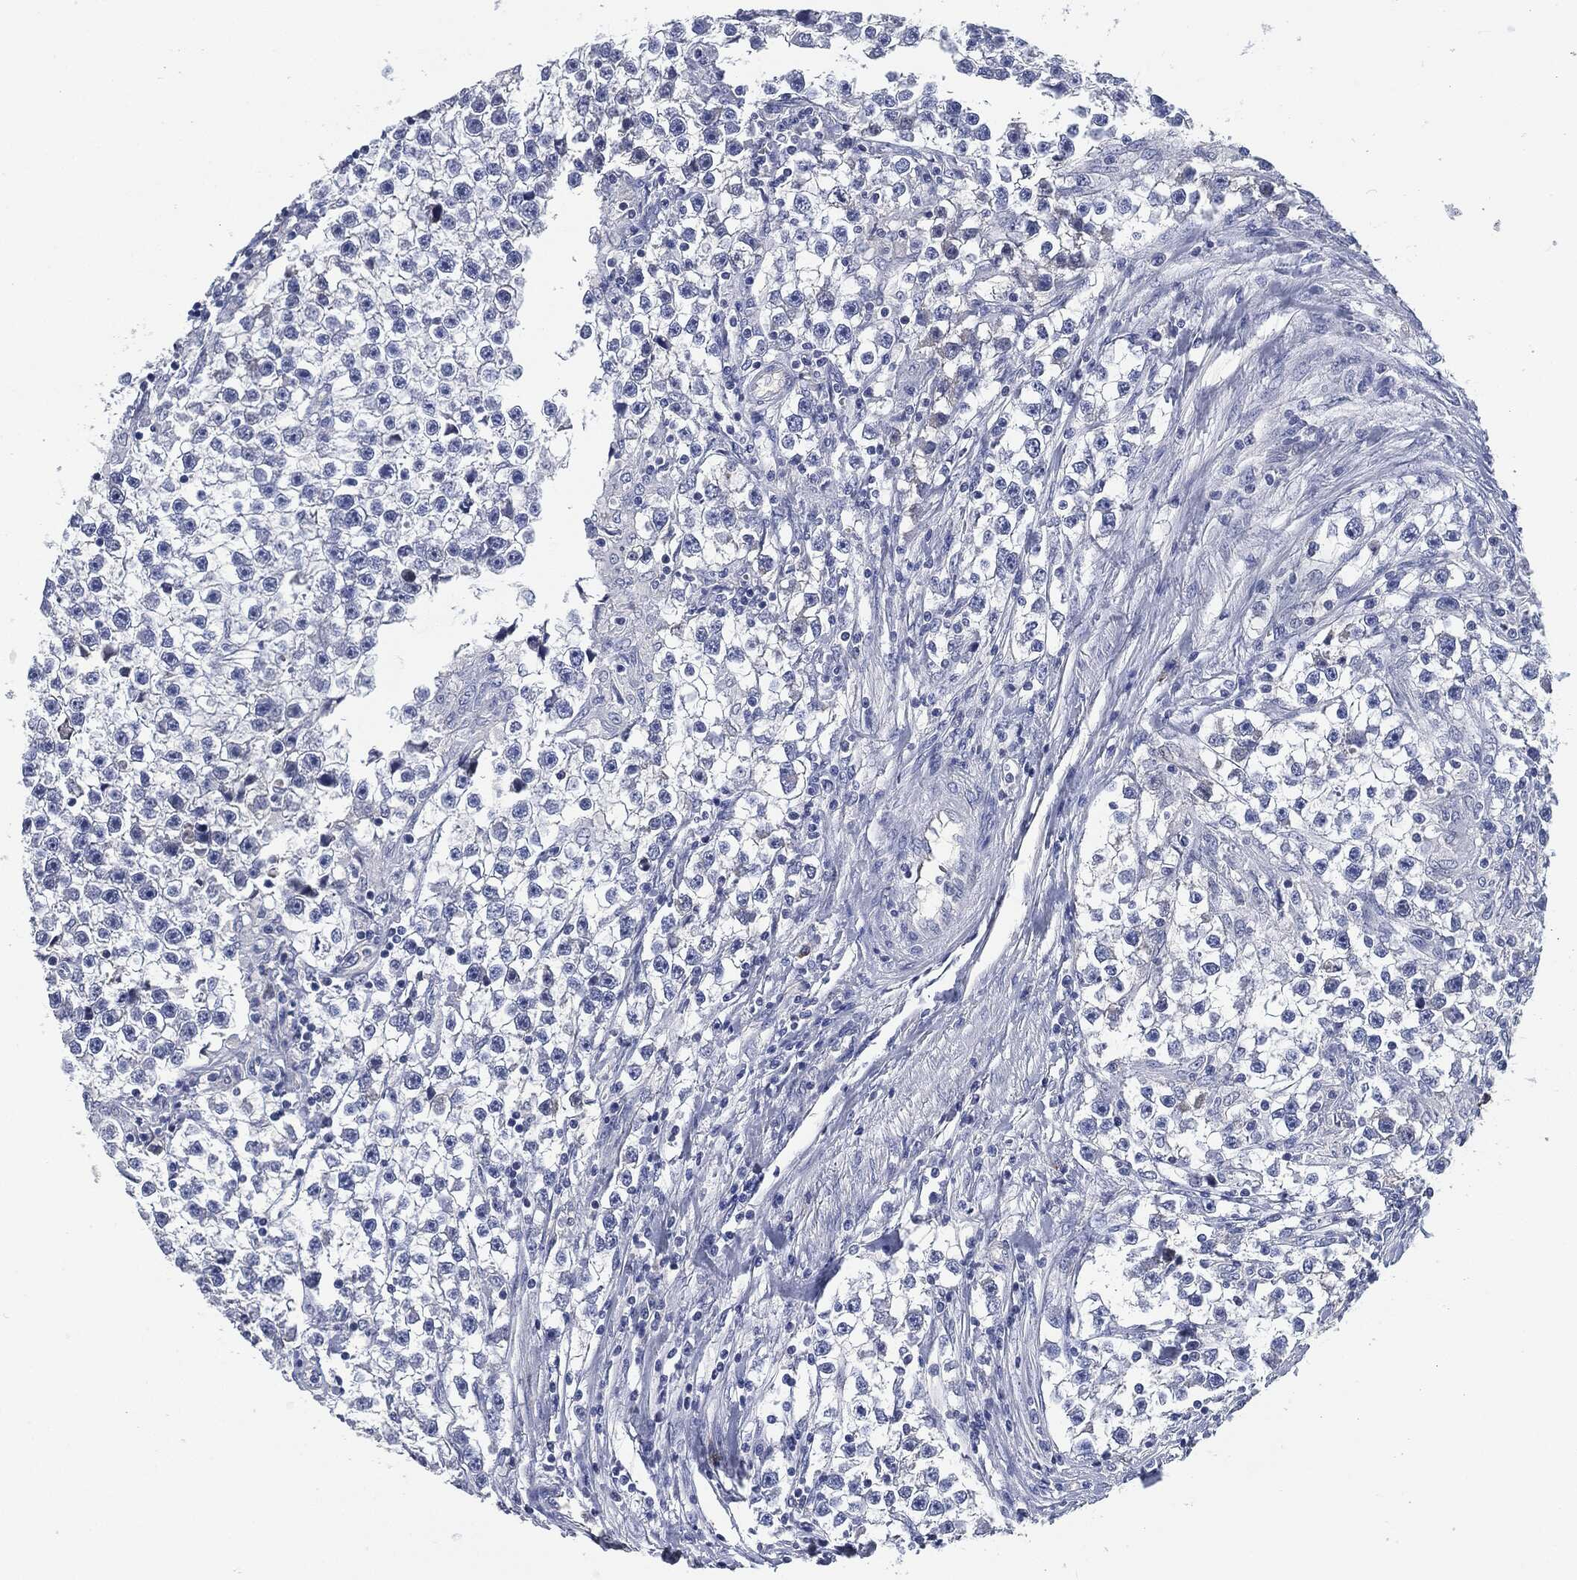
{"staining": {"intensity": "negative", "quantity": "none", "location": "none"}, "tissue": "testis cancer", "cell_type": "Tumor cells", "image_type": "cancer", "snomed": [{"axis": "morphology", "description": "Seminoma, NOS"}, {"axis": "topography", "description": "Testis"}], "caption": "The micrograph shows no staining of tumor cells in testis seminoma.", "gene": "CD27", "patient": {"sex": "male", "age": 59}}